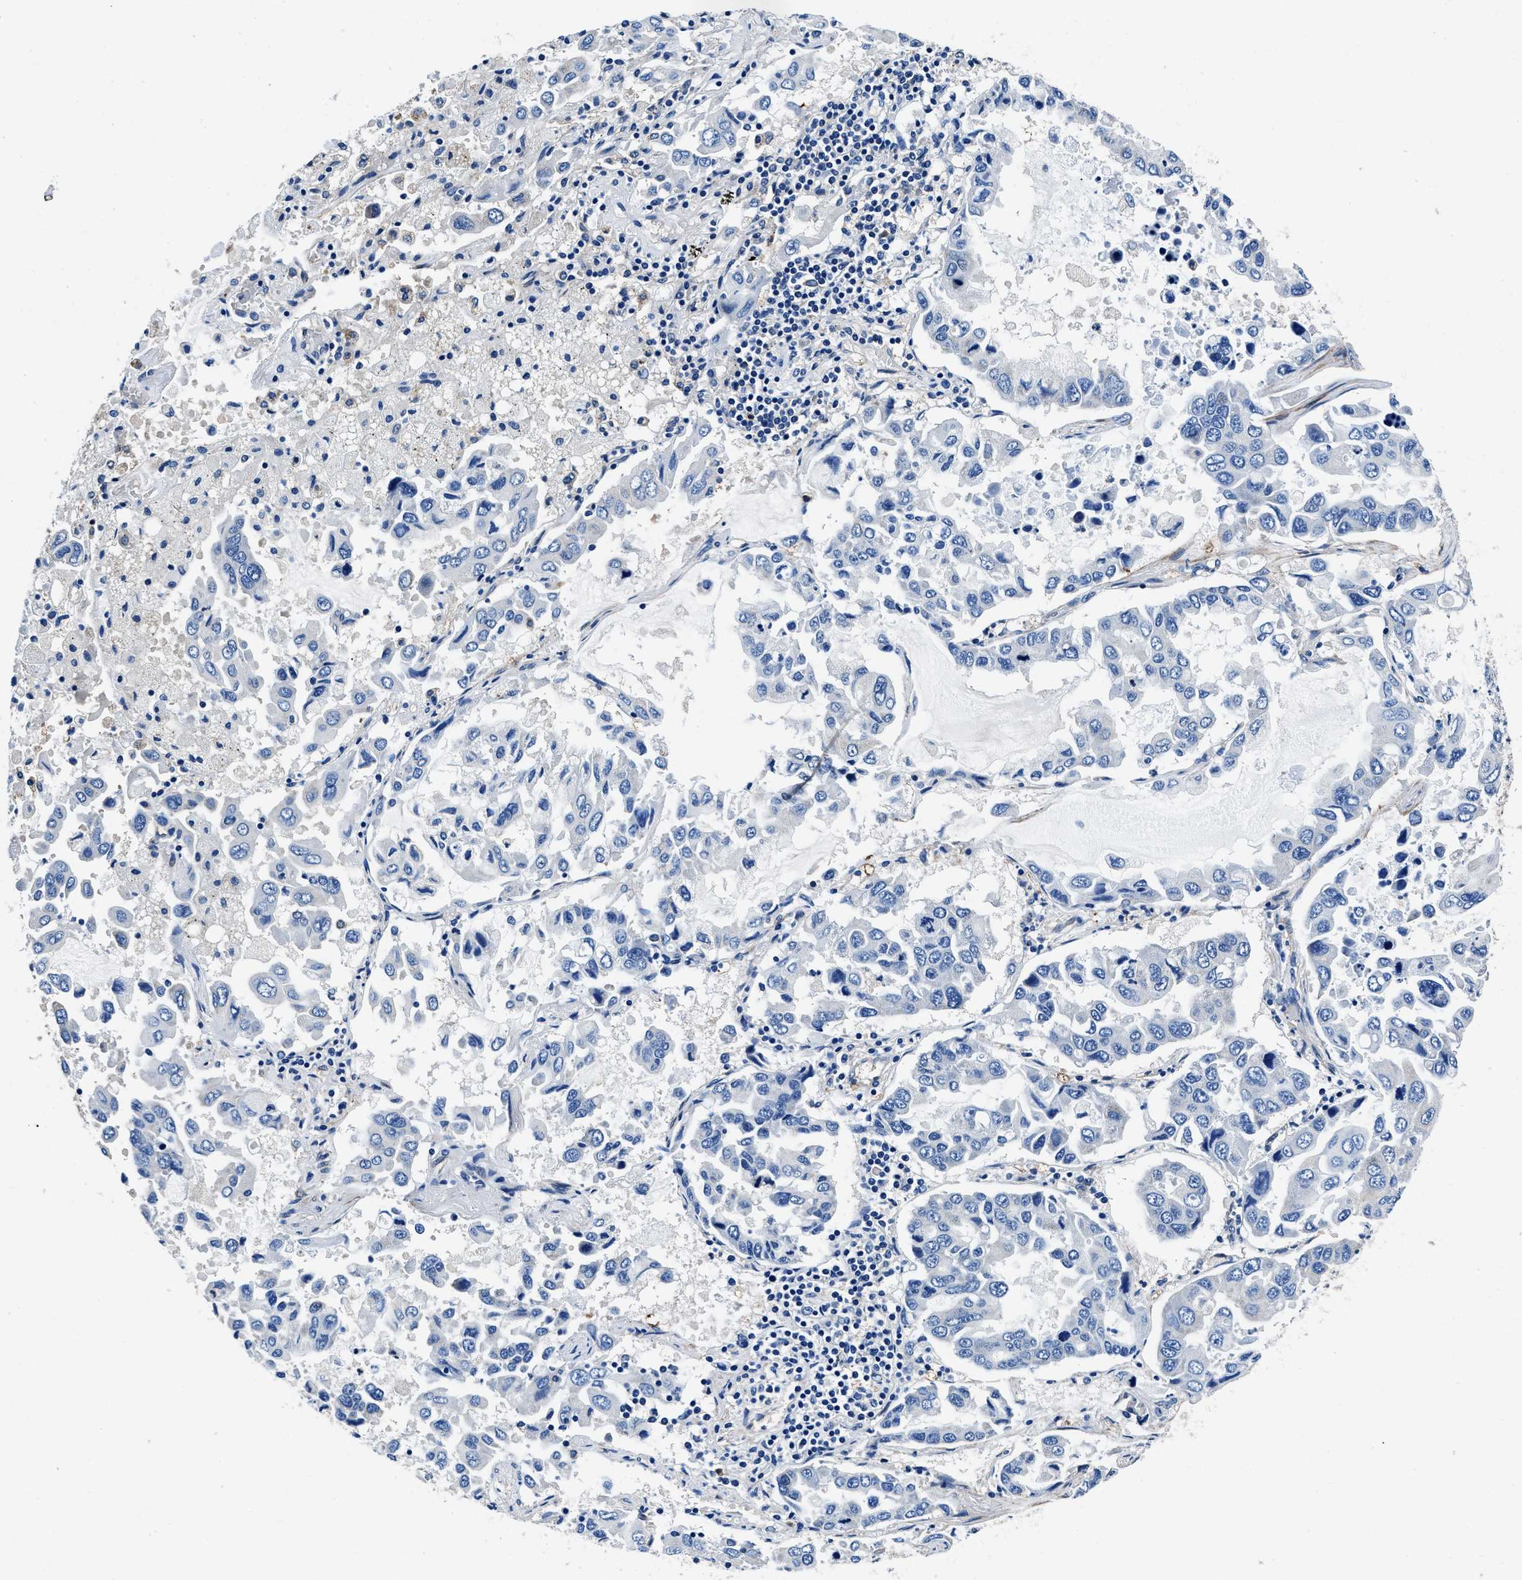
{"staining": {"intensity": "negative", "quantity": "none", "location": "none"}, "tissue": "lung cancer", "cell_type": "Tumor cells", "image_type": "cancer", "snomed": [{"axis": "morphology", "description": "Adenocarcinoma, NOS"}, {"axis": "topography", "description": "Lung"}], "caption": "Histopathology image shows no significant protein expression in tumor cells of lung adenocarcinoma.", "gene": "NEU1", "patient": {"sex": "male", "age": 64}}